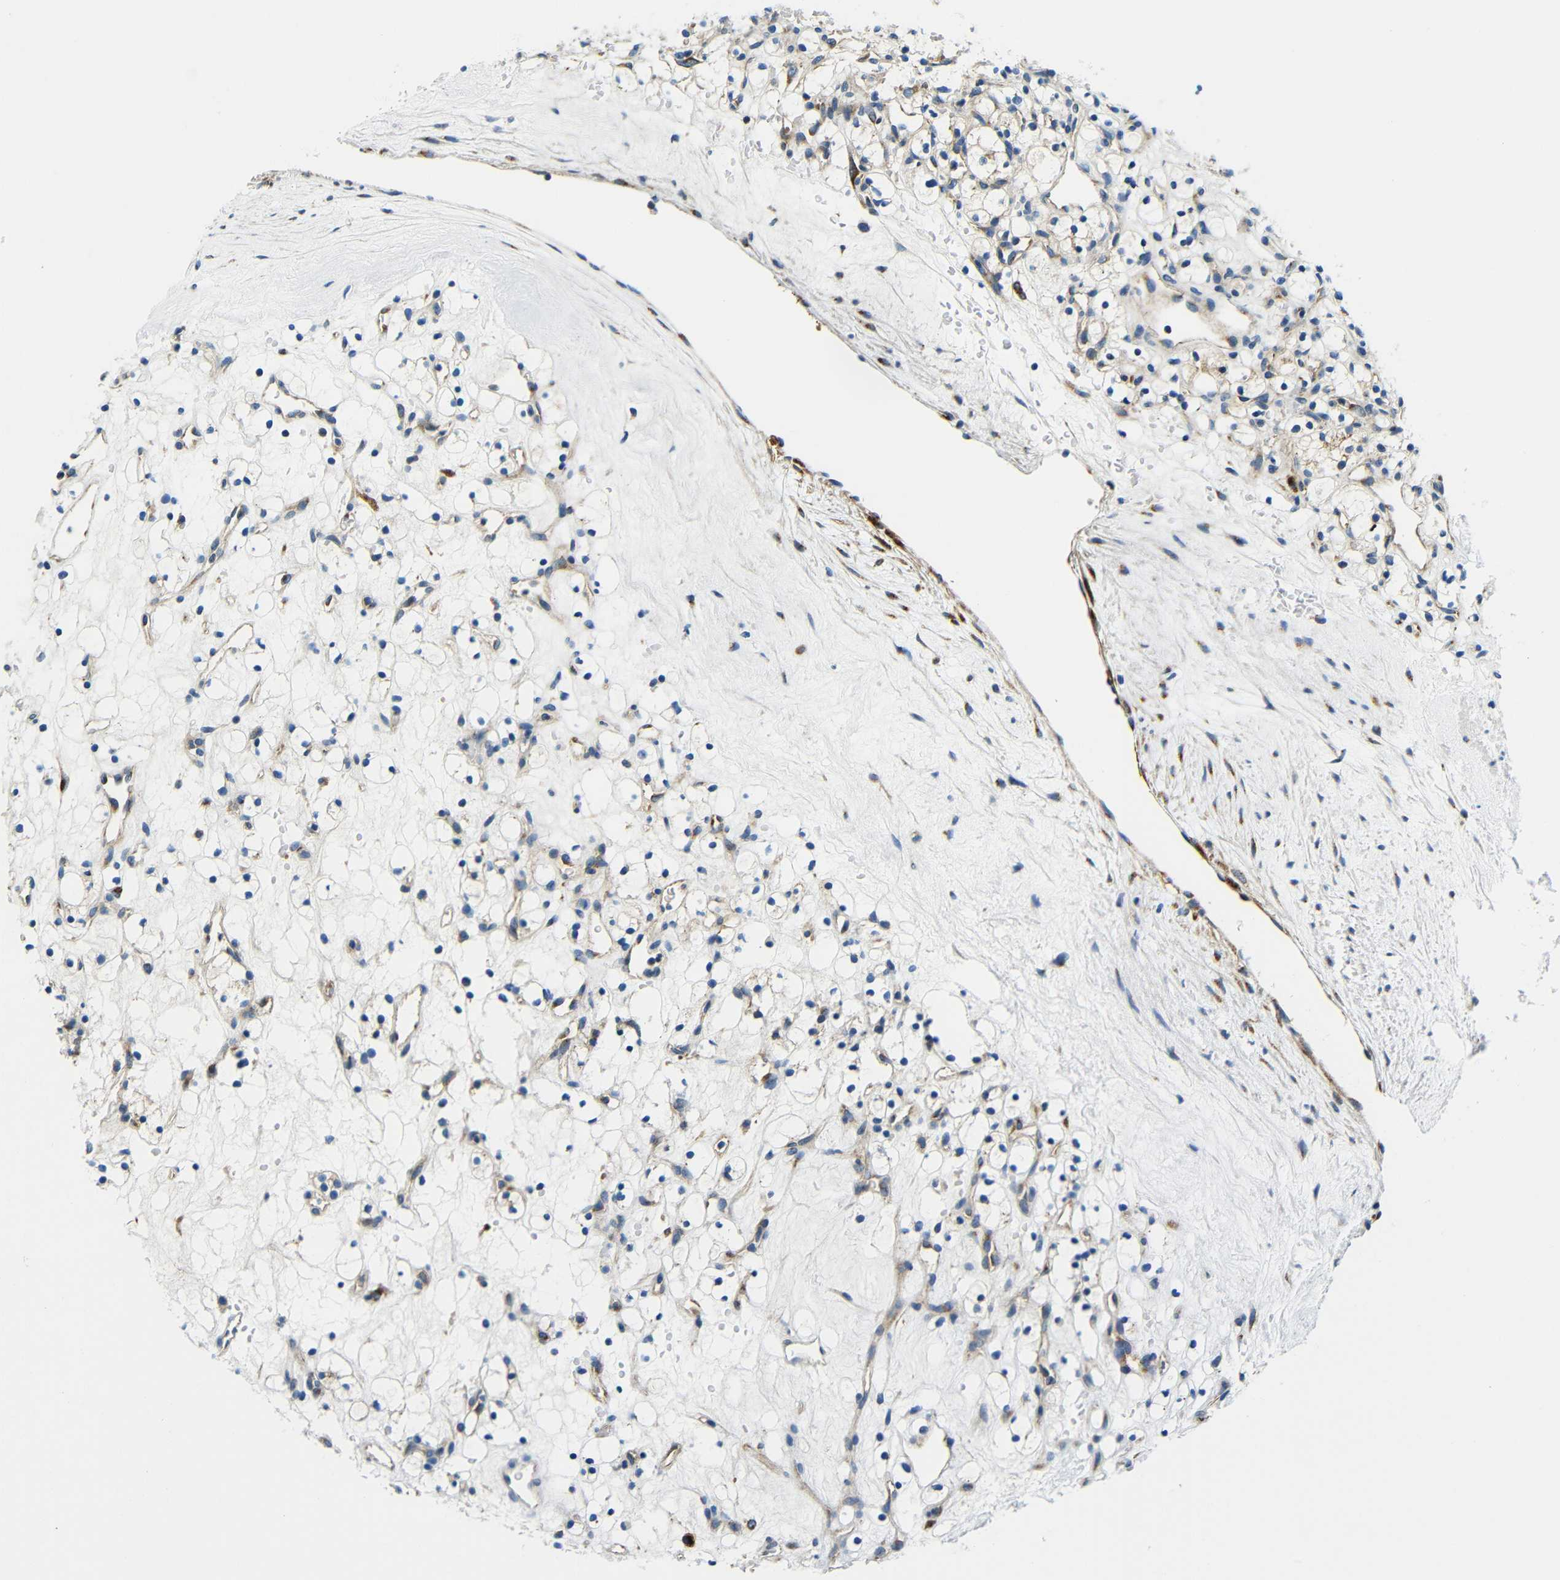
{"staining": {"intensity": "weak", "quantity": "<25%", "location": "cytoplasmic/membranous"}, "tissue": "renal cancer", "cell_type": "Tumor cells", "image_type": "cancer", "snomed": [{"axis": "morphology", "description": "Adenocarcinoma, NOS"}, {"axis": "topography", "description": "Kidney"}], "caption": "DAB (3,3'-diaminobenzidine) immunohistochemical staining of renal adenocarcinoma shows no significant expression in tumor cells.", "gene": "USO1", "patient": {"sex": "female", "age": 60}}